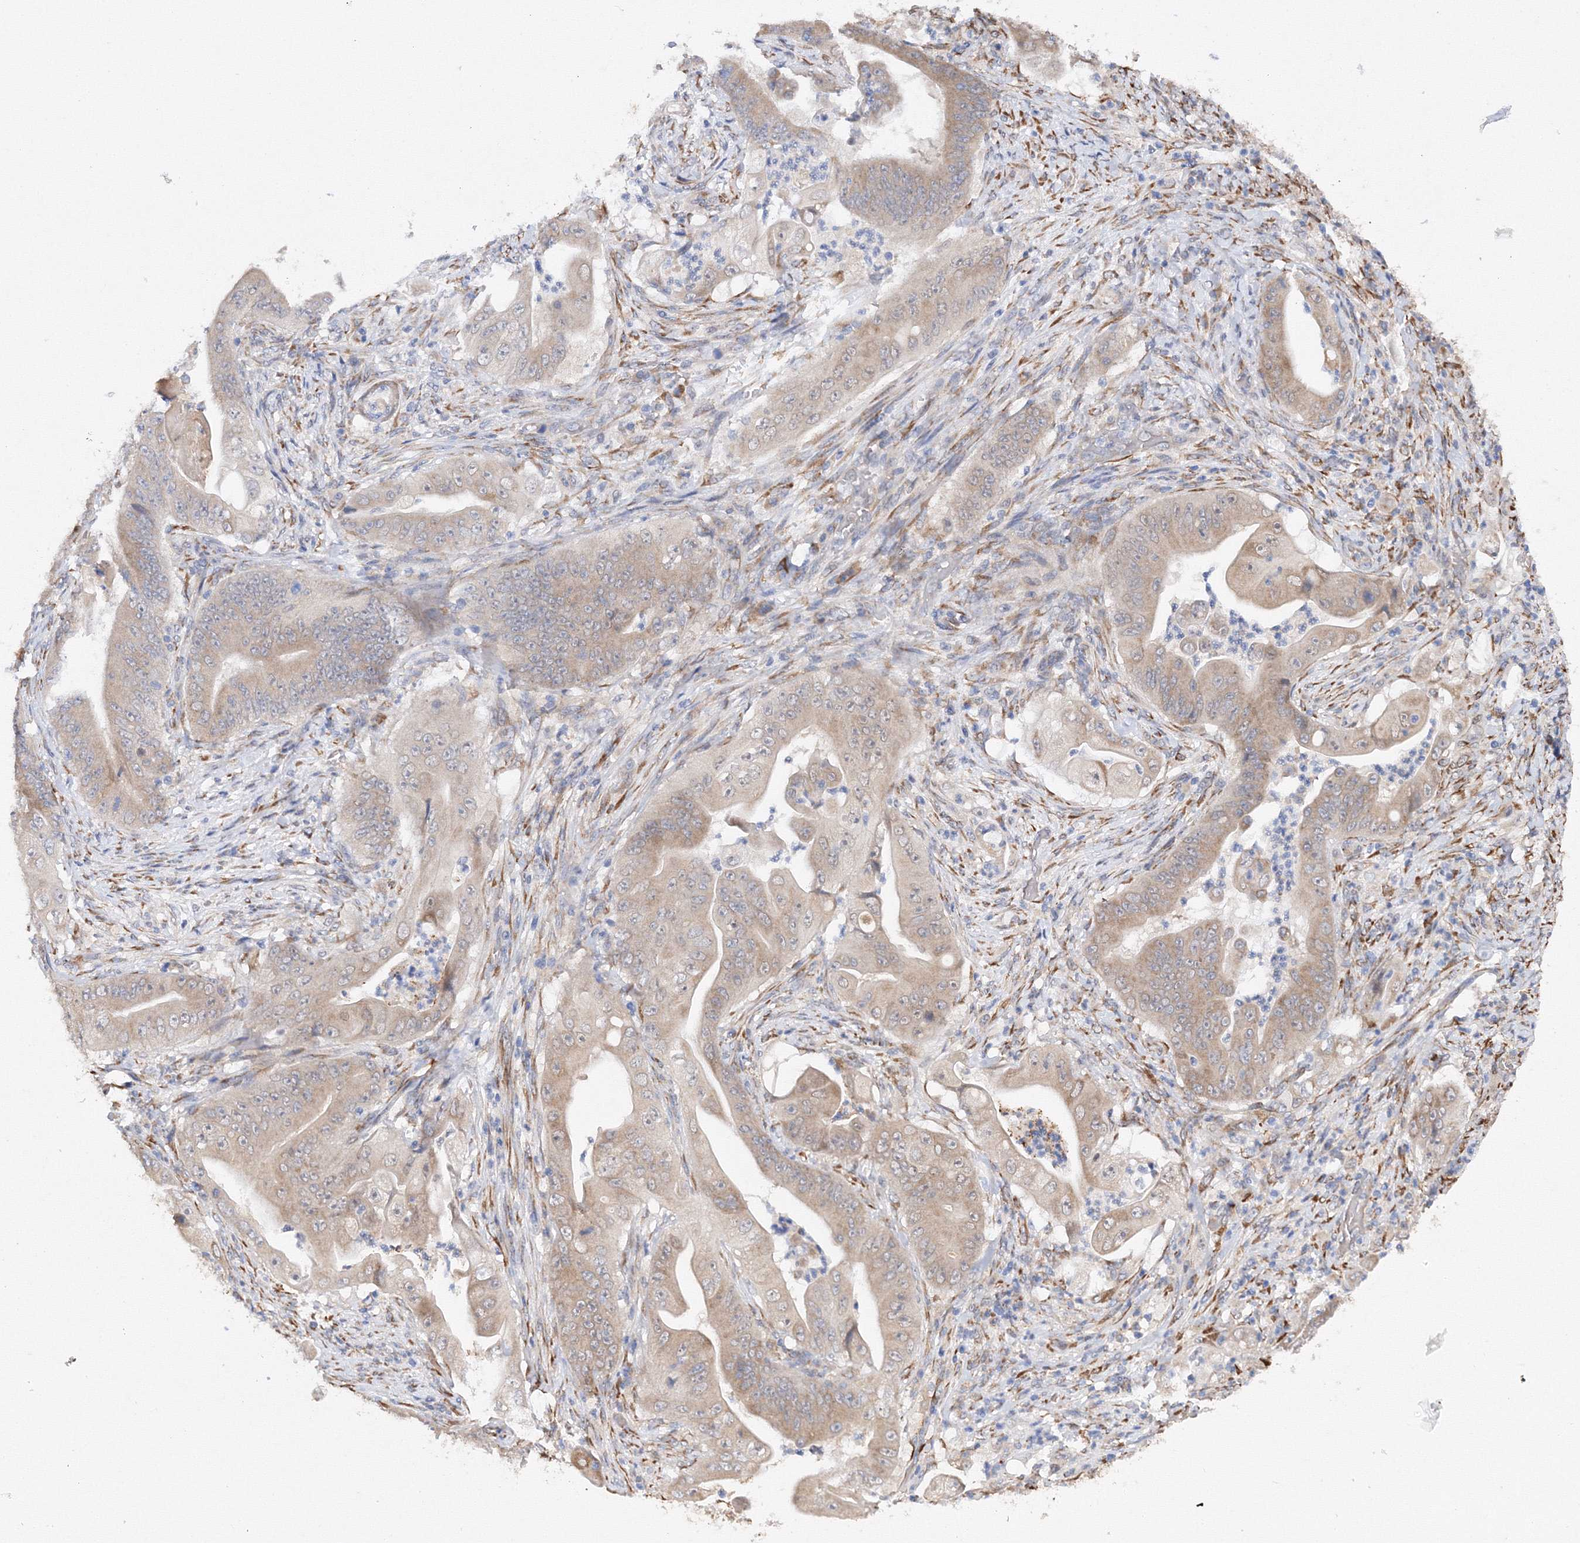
{"staining": {"intensity": "weak", "quantity": ">75%", "location": "cytoplasmic/membranous"}, "tissue": "stomach cancer", "cell_type": "Tumor cells", "image_type": "cancer", "snomed": [{"axis": "morphology", "description": "Adenocarcinoma, NOS"}, {"axis": "topography", "description": "Stomach"}], "caption": "Protein staining by immunohistochemistry exhibits weak cytoplasmic/membranous staining in about >75% of tumor cells in stomach adenocarcinoma.", "gene": "DIS3L2", "patient": {"sex": "female", "age": 73}}